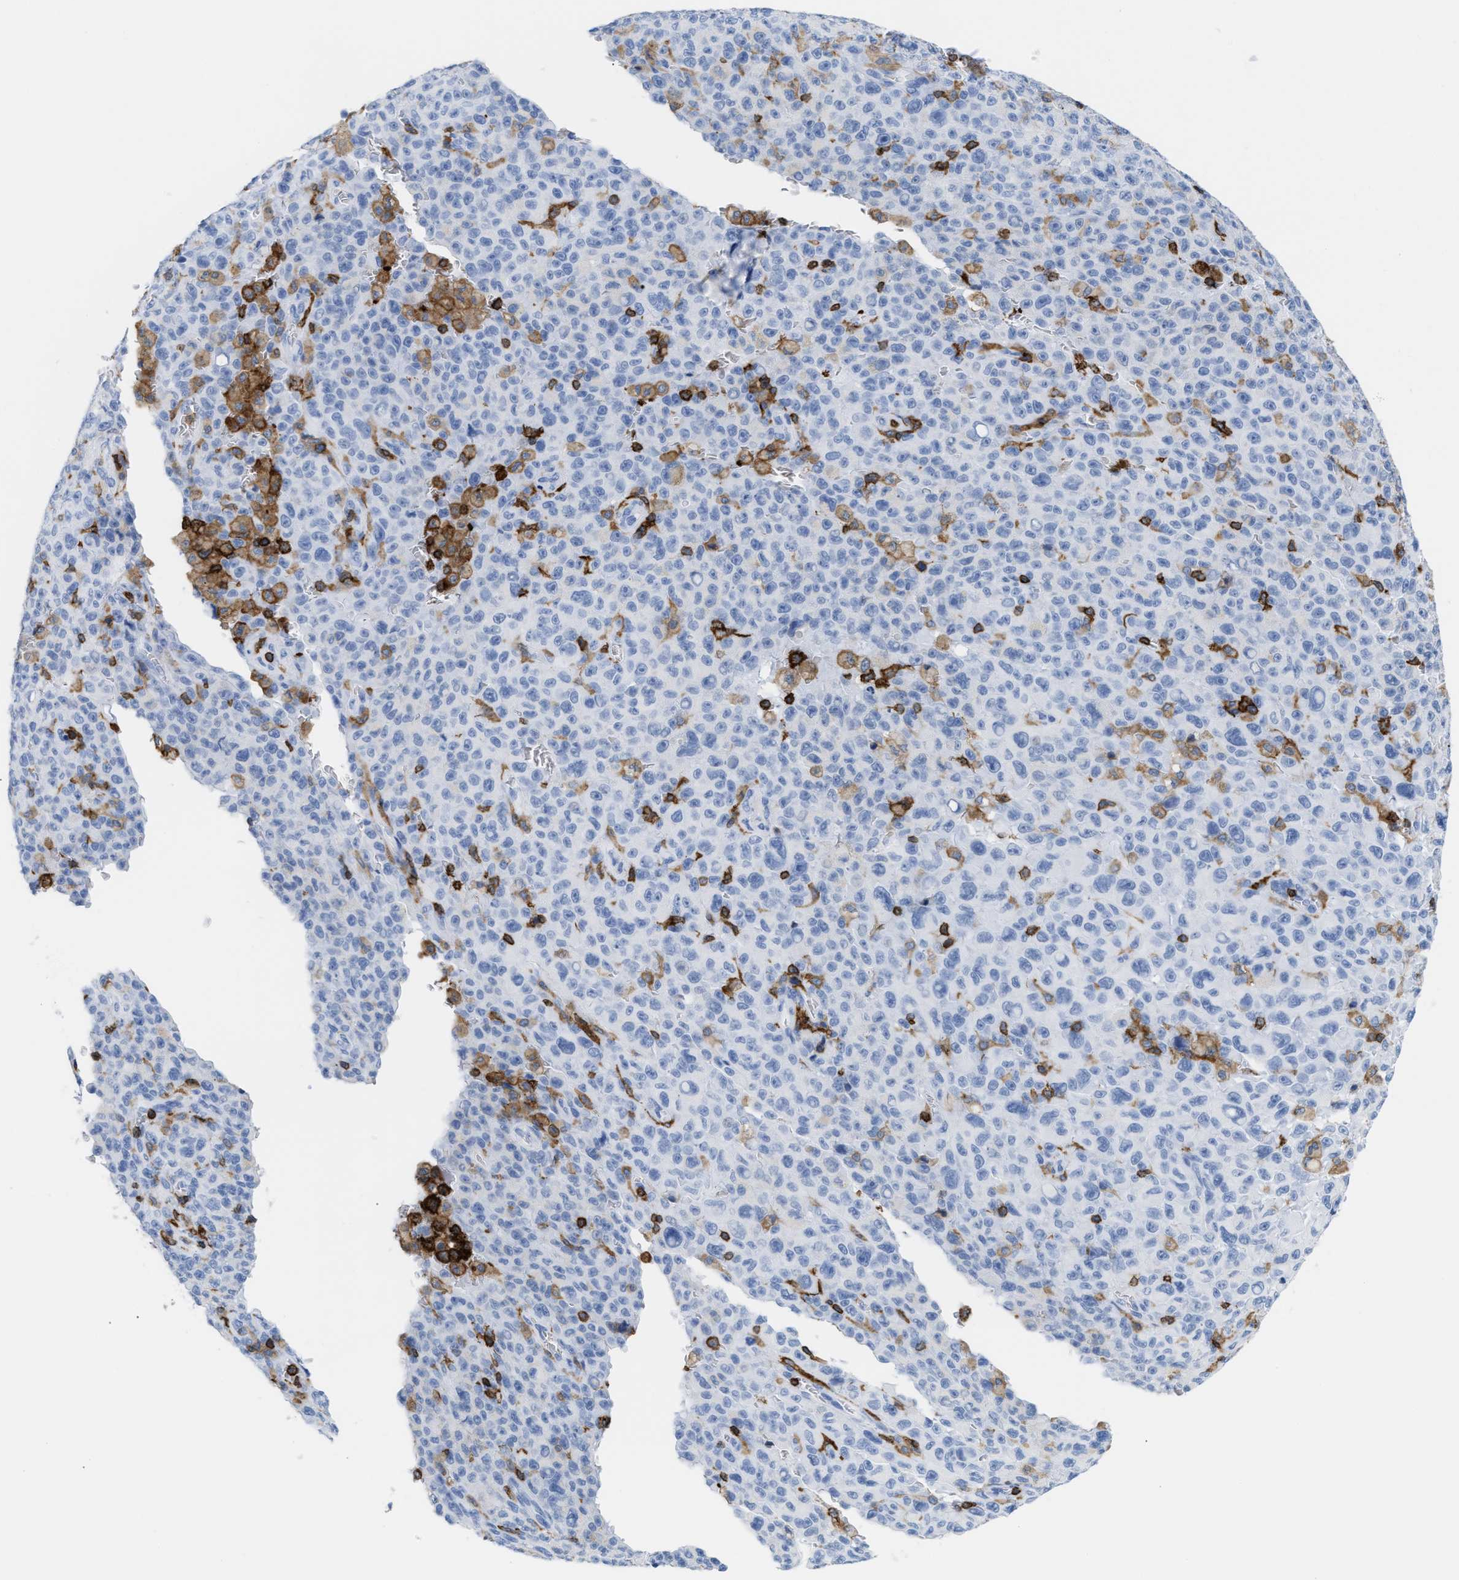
{"staining": {"intensity": "negative", "quantity": "none", "location": "none"}, "tissue": "melanoma", "cell_type": "Tumor cells", "image_type": "cancer", "snomed": [{"axis": "morphology", "description": "Malignant melanoma, NOS"}, {"axis": "topography", "description": "Skin"}], "caption": "This micrograph is of melanoma stained with IHC to label a protein in brown with the nuclei are counter-stained blue. There is no expression in tumor cells.", "gene": "LCP1", "patient": {"sex": "female", "age": 82}}